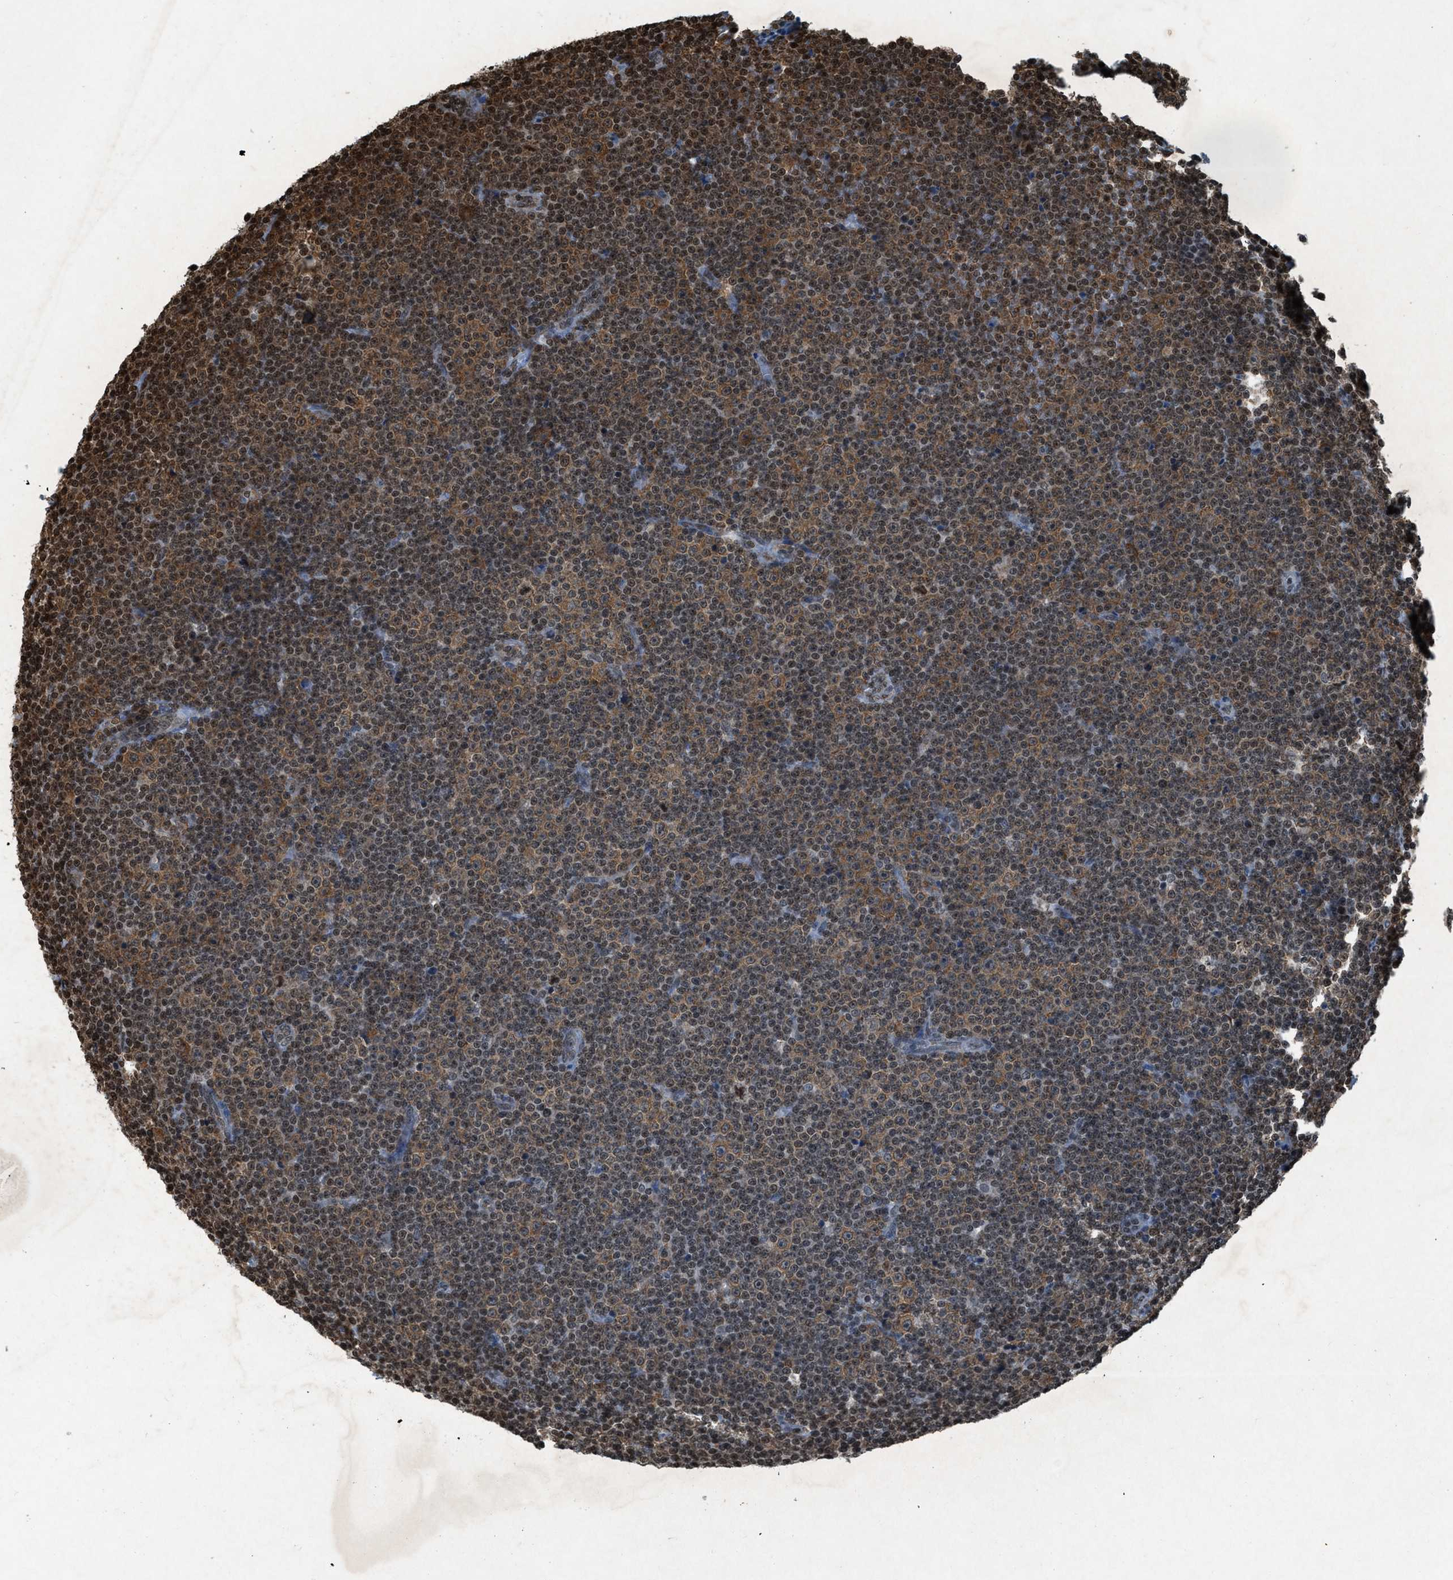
{"staining": {"intensity": "moderate", "quantity": ">75%", "location": "cytoplasmic/membranous,nuclear"}, "tissue": "lymphoma", "cell_type": "Tumor cells", "image_type": "cancer", "snomed": [{"axis": "morphology", "description": "Malignant lymphoma, non-Hodgkin's type, Low grade"}, {"axis": "topography", "description": "Lymph node"}], "caption": "About >75% of tumor cells in malignant lymphoma, non-Hodgkin's type (low-grade) demonstrate moderate cytoplasmic/membranous and nuclear protein staining as visualized by brown immunohistochemical staining.", "gene": "NXF1", "patient": {"sex": "female", "age": 67}}